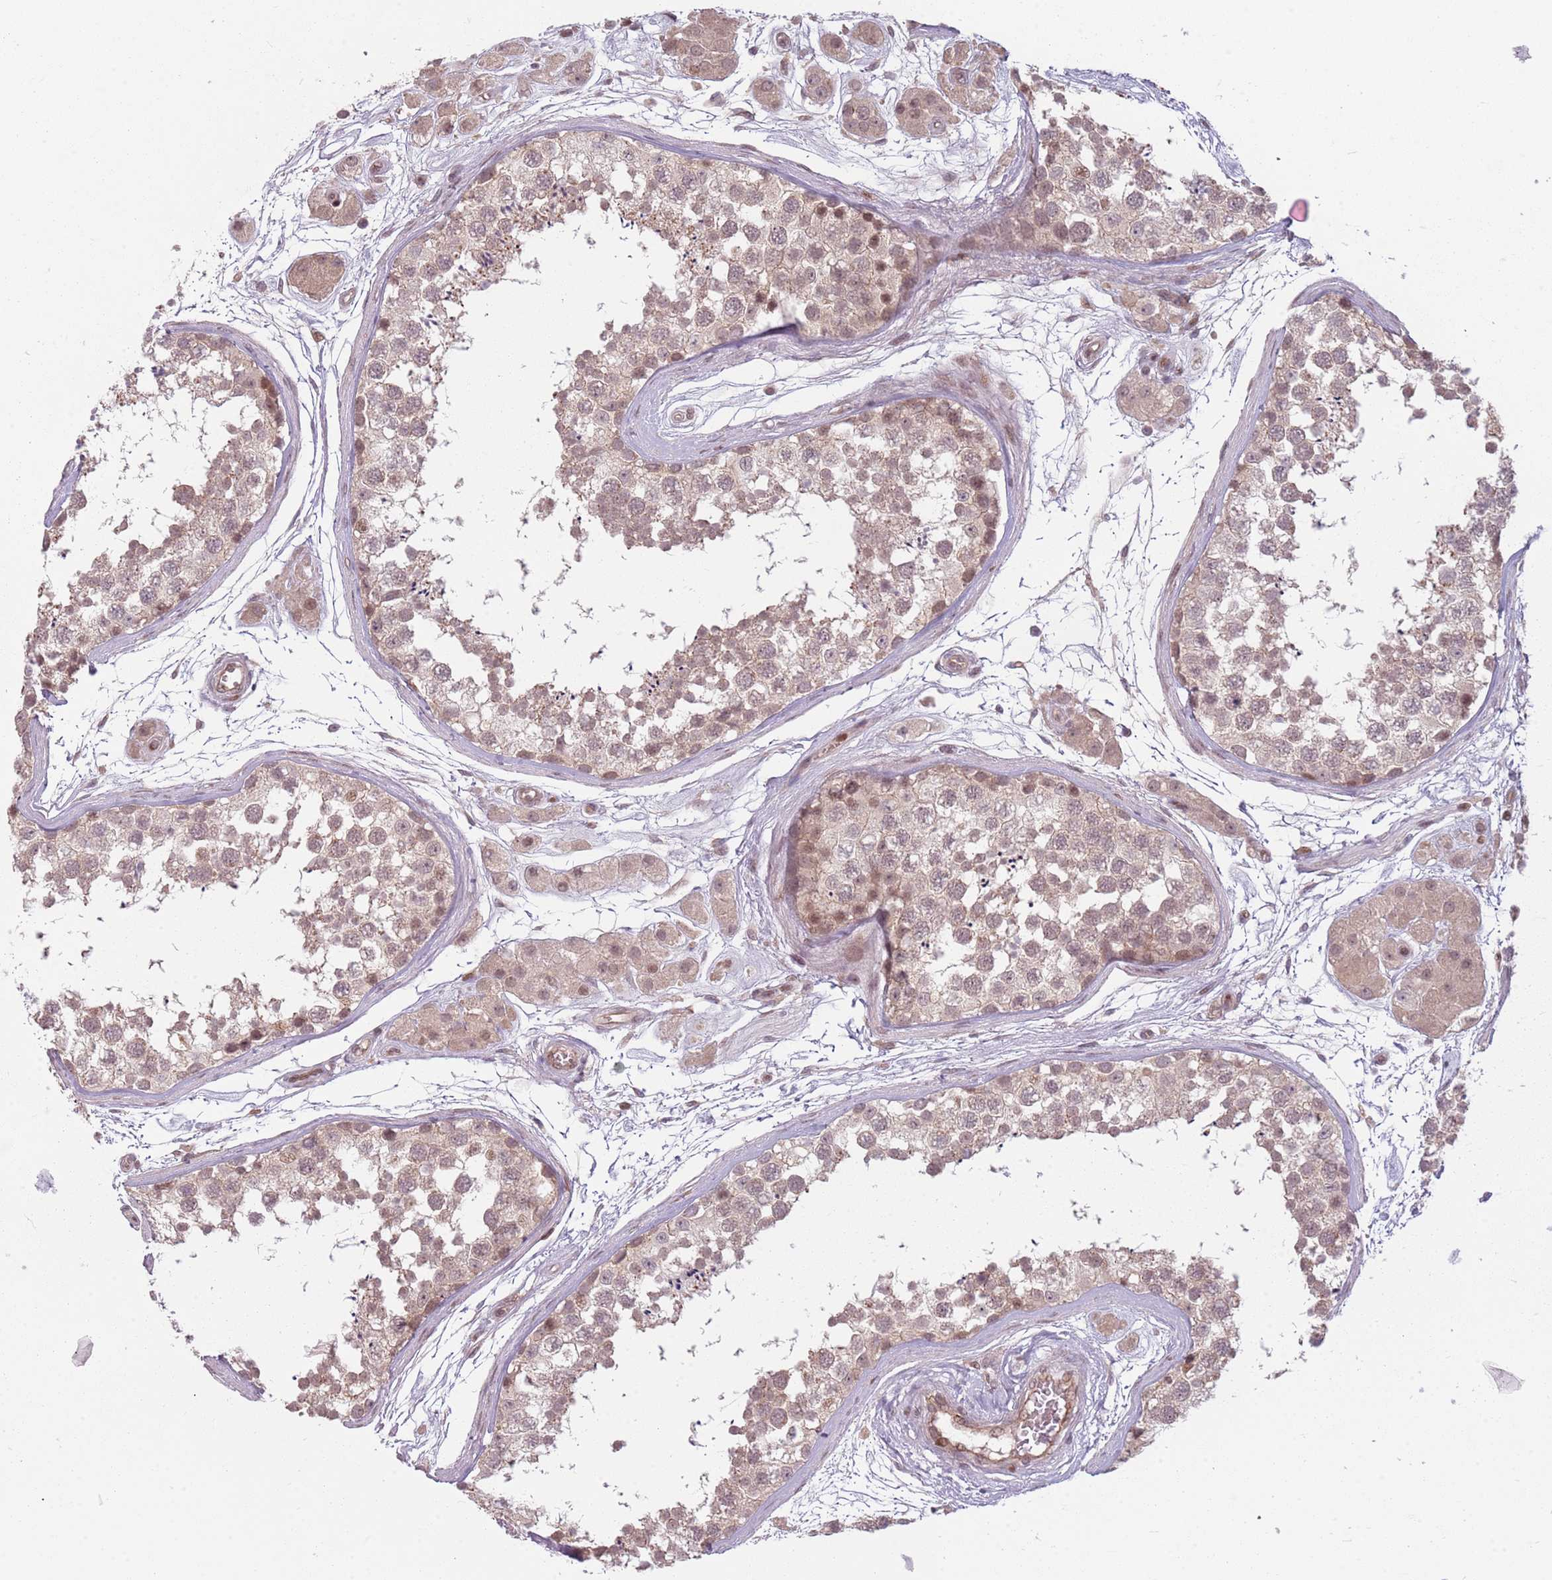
{"staining": {"intensity": "moderate", "quantity": "25%-75%", "location": "cytoplasmic/membranous,nuclear"}, "tissue": "testis", "cell_type": "Cells in seminiferous ducts", "image_type": "normal", "snomed": [{"axis": "morphology", "description": "Normal tissue, NOS"}, {"axis": "topography", "description": "Testis"}], "caption": "Testis stained with IHC exhibits moderate cytoplasmic/membranous,nuclear positivity in about 25%-75% of cells in seminiferous ducts. The protein is shown in brown color, while the nuclei are stained blue.", "gene": "ADGRG1", "patient": {"sex": "male", "age": 56}}